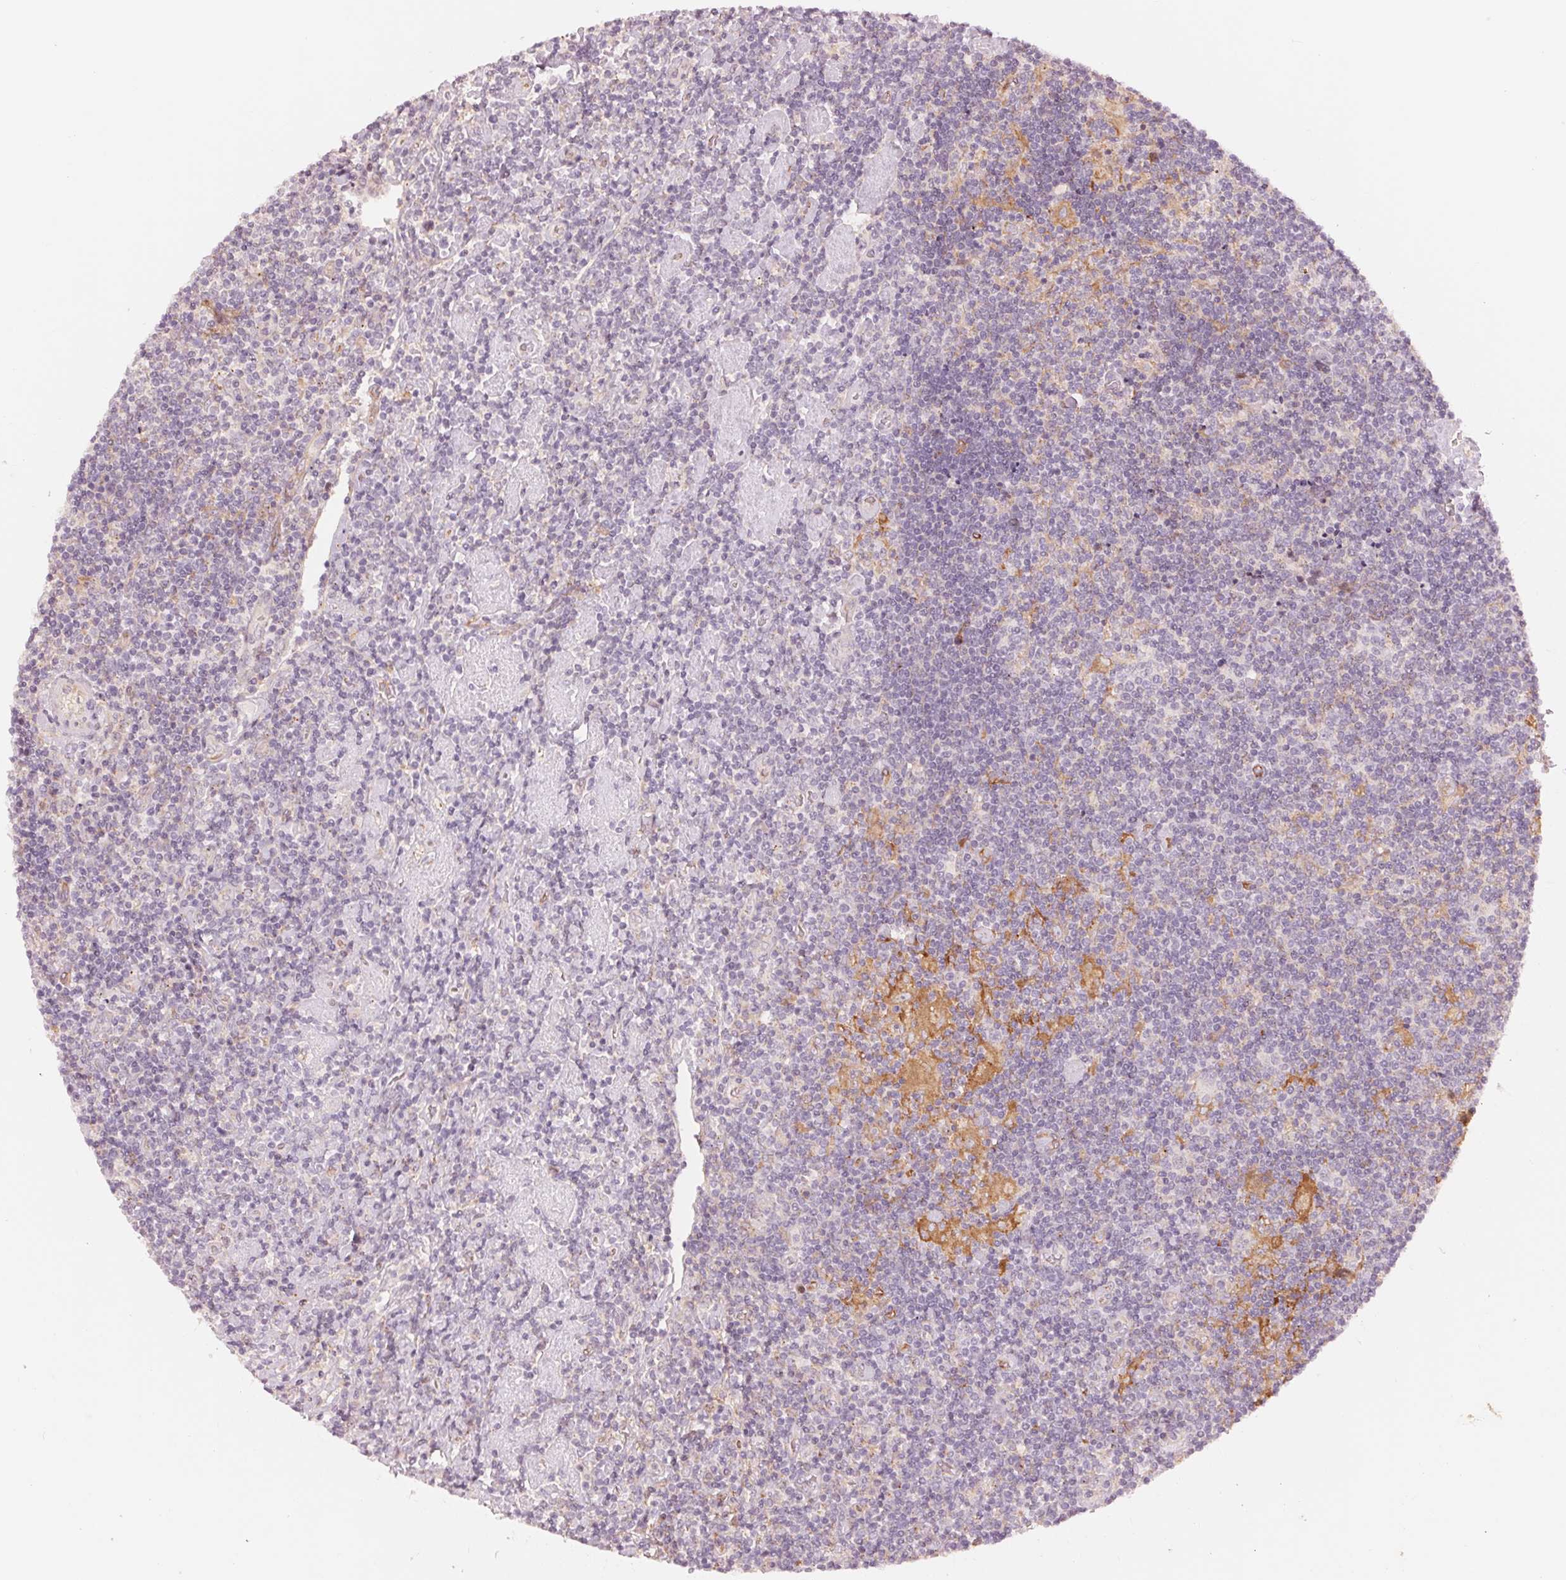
{"staining": {"intensity": "negative", "quantity": "none", "location": "none"}, "tissue": "lymphoma", "cell_type": "Tumor cells", "image_type": "cancer", "snomed": [{"axis": "morphology", "description": "Hodgkin's disease, NOS"}, {"axis": "topography", "description": "Lymph node"}], "caption": "Immunohistochemical staining of Hodgkin's disease demonstrates no significant expression in tumor cells. Nuclei are stained in blue.", "gene": "SLC17A4", "patient": {"sex": "male", "age": 40}}